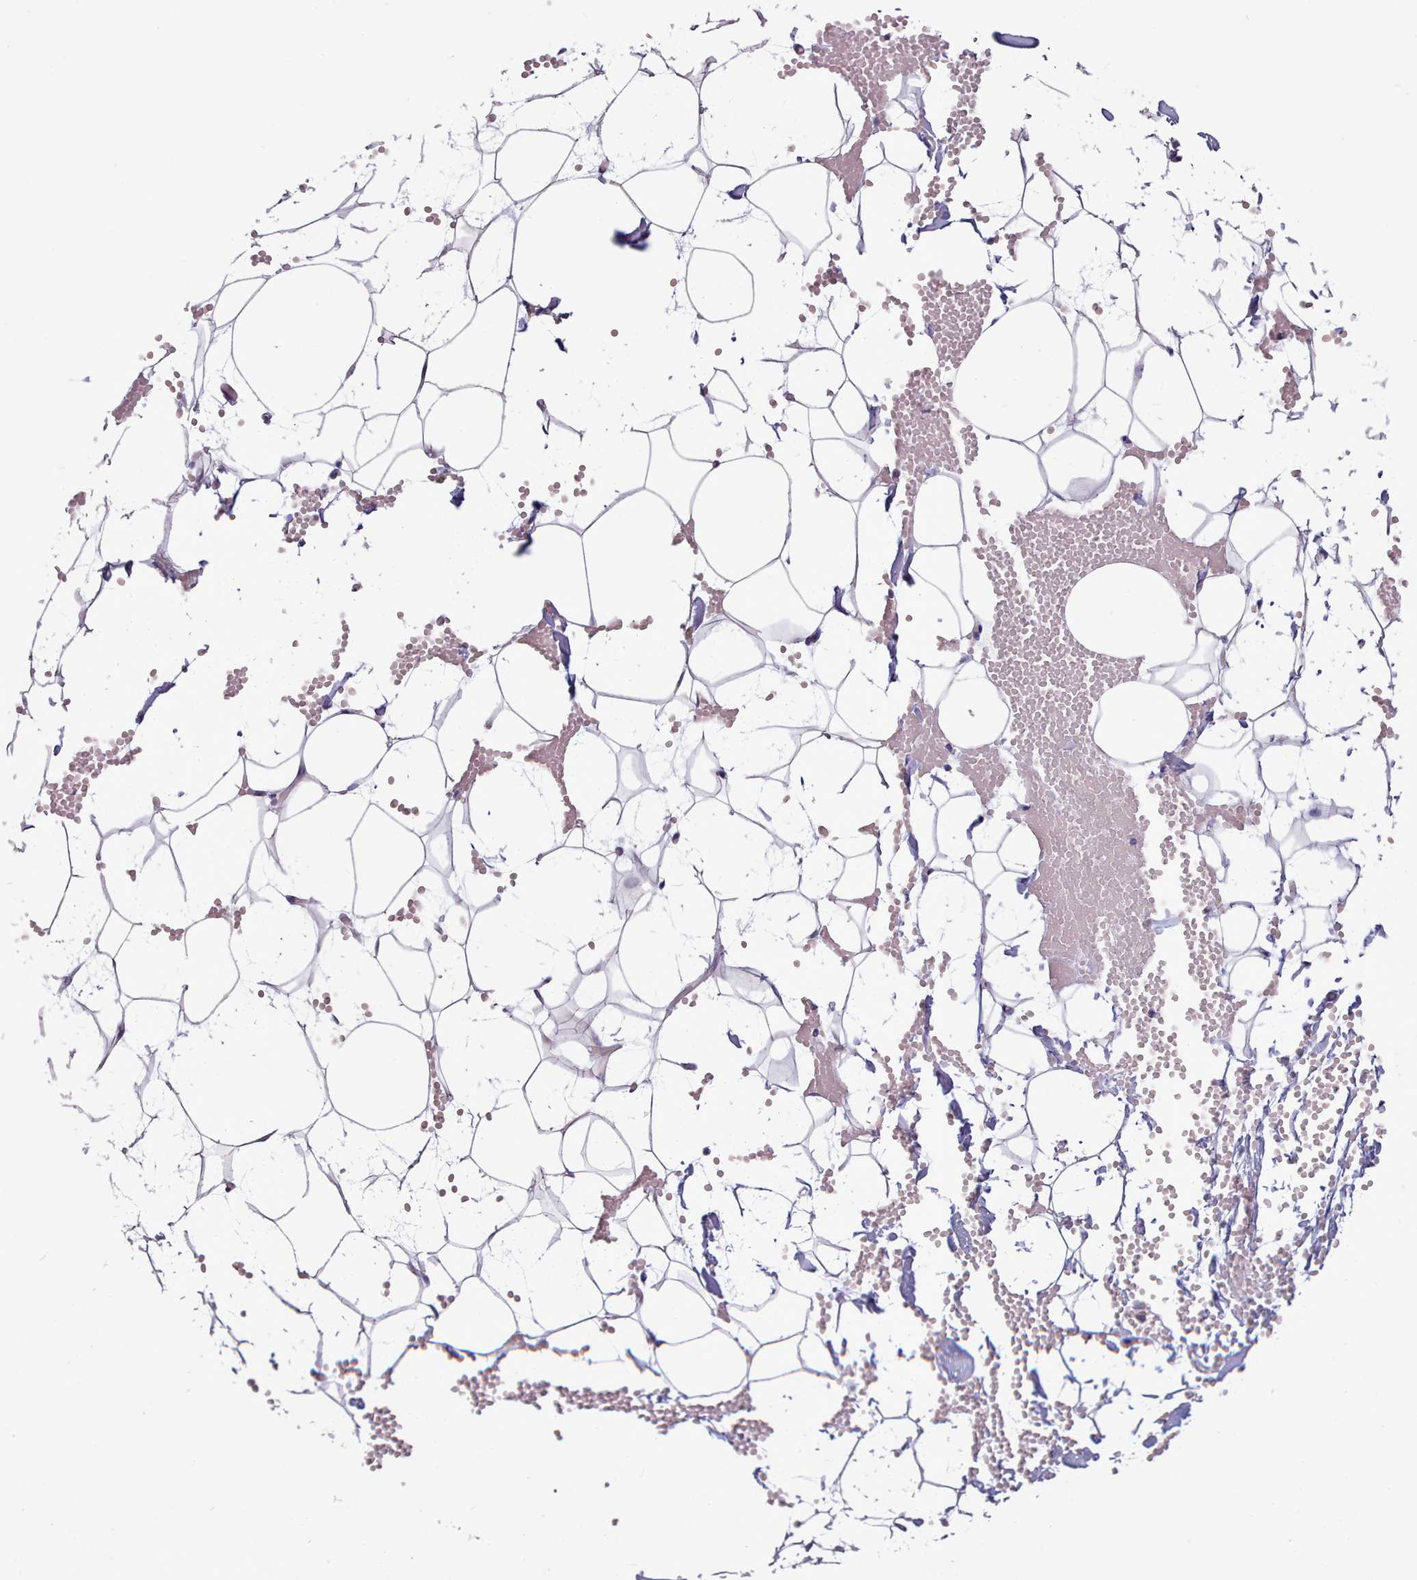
{"staining": {"intensity": "negative", "quantity": "none", "location": "none"}, "tissue": "adipose tissue", "cell_type": "Adipocytes", "image_type": "normal", "snomed": [{"axis": "morphology", "description": "Normal tissue, NOS"}, {"axis": "topography", "description": "Breast"}], "caption": "Immunohistochemical staining of benign adipose tissue exhibits no significant positivity in adipocytes.", "gene": "MRPL21", "patient": {"sex": "female", "age": 23}}